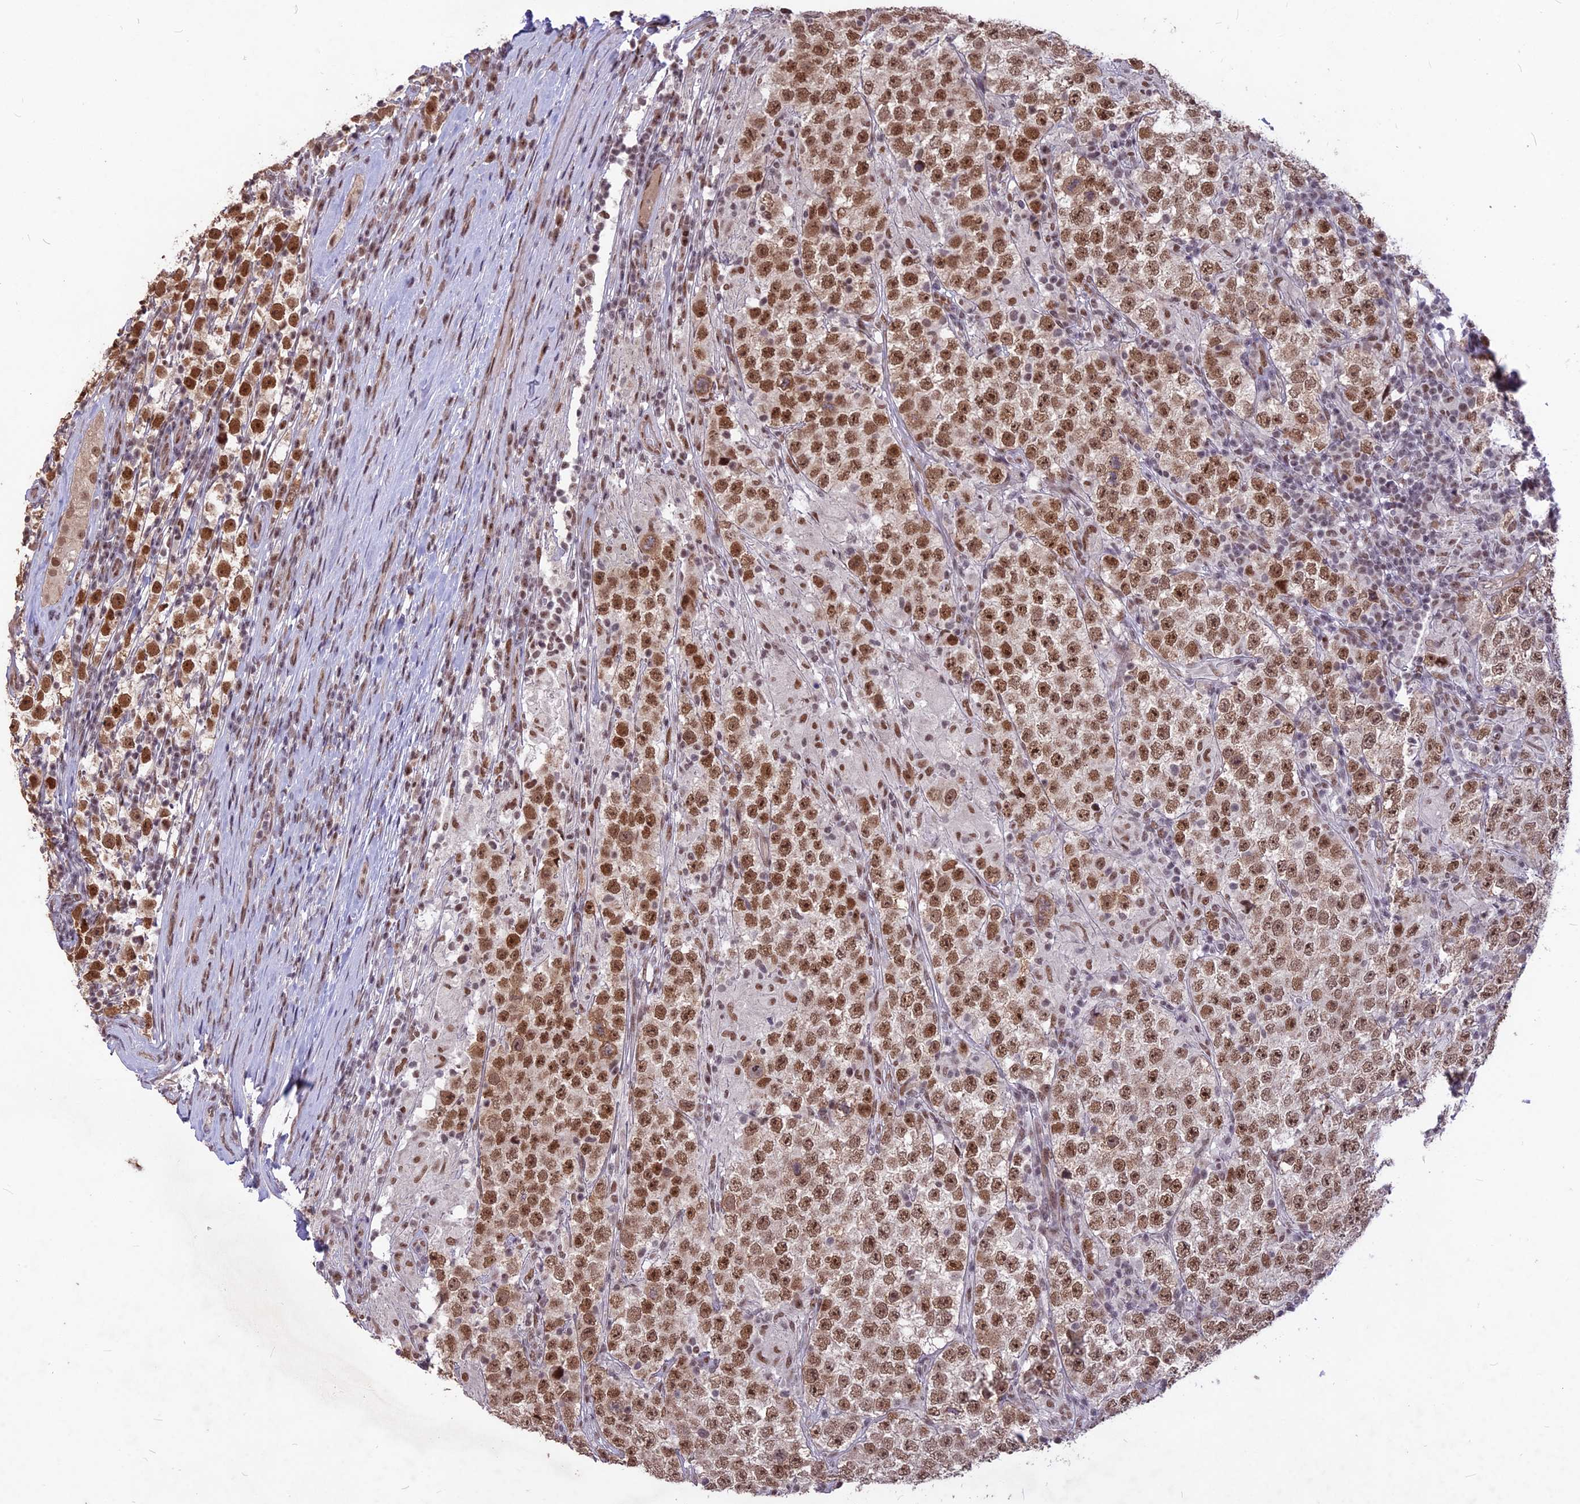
{"staining": {"intensity": "moderate", "quantity": ">75%", "location": "nuclear"}, "tissue": "testis cancer", "cell_type": "Tumor cells", "image_type": "cancer", "snomed": [{"axis": "morphology", "description": "Normal tissue, NOS"}, {"axis": "morphology", "description": "Urothelial carcinoma, High grade"}, {"axis": "morphology", "description": "Seminoma, NOS"}, {"axis": "morphology", "description": "Carcinoma, Embryonal, NOS"}, {"axis": "topography", "description": "Urinary bladder"}, {"axis": "topography", "description": "Testis"}], "caption": "Approximately >75% of tumor cells in human testis cancer (embryonal carcinoma) exhibit moderate nuclear protein expression as visualized by brown immunohistochemical staining.", "gene": "DIS3", "patient": {"sex": "male", "age": 41}}